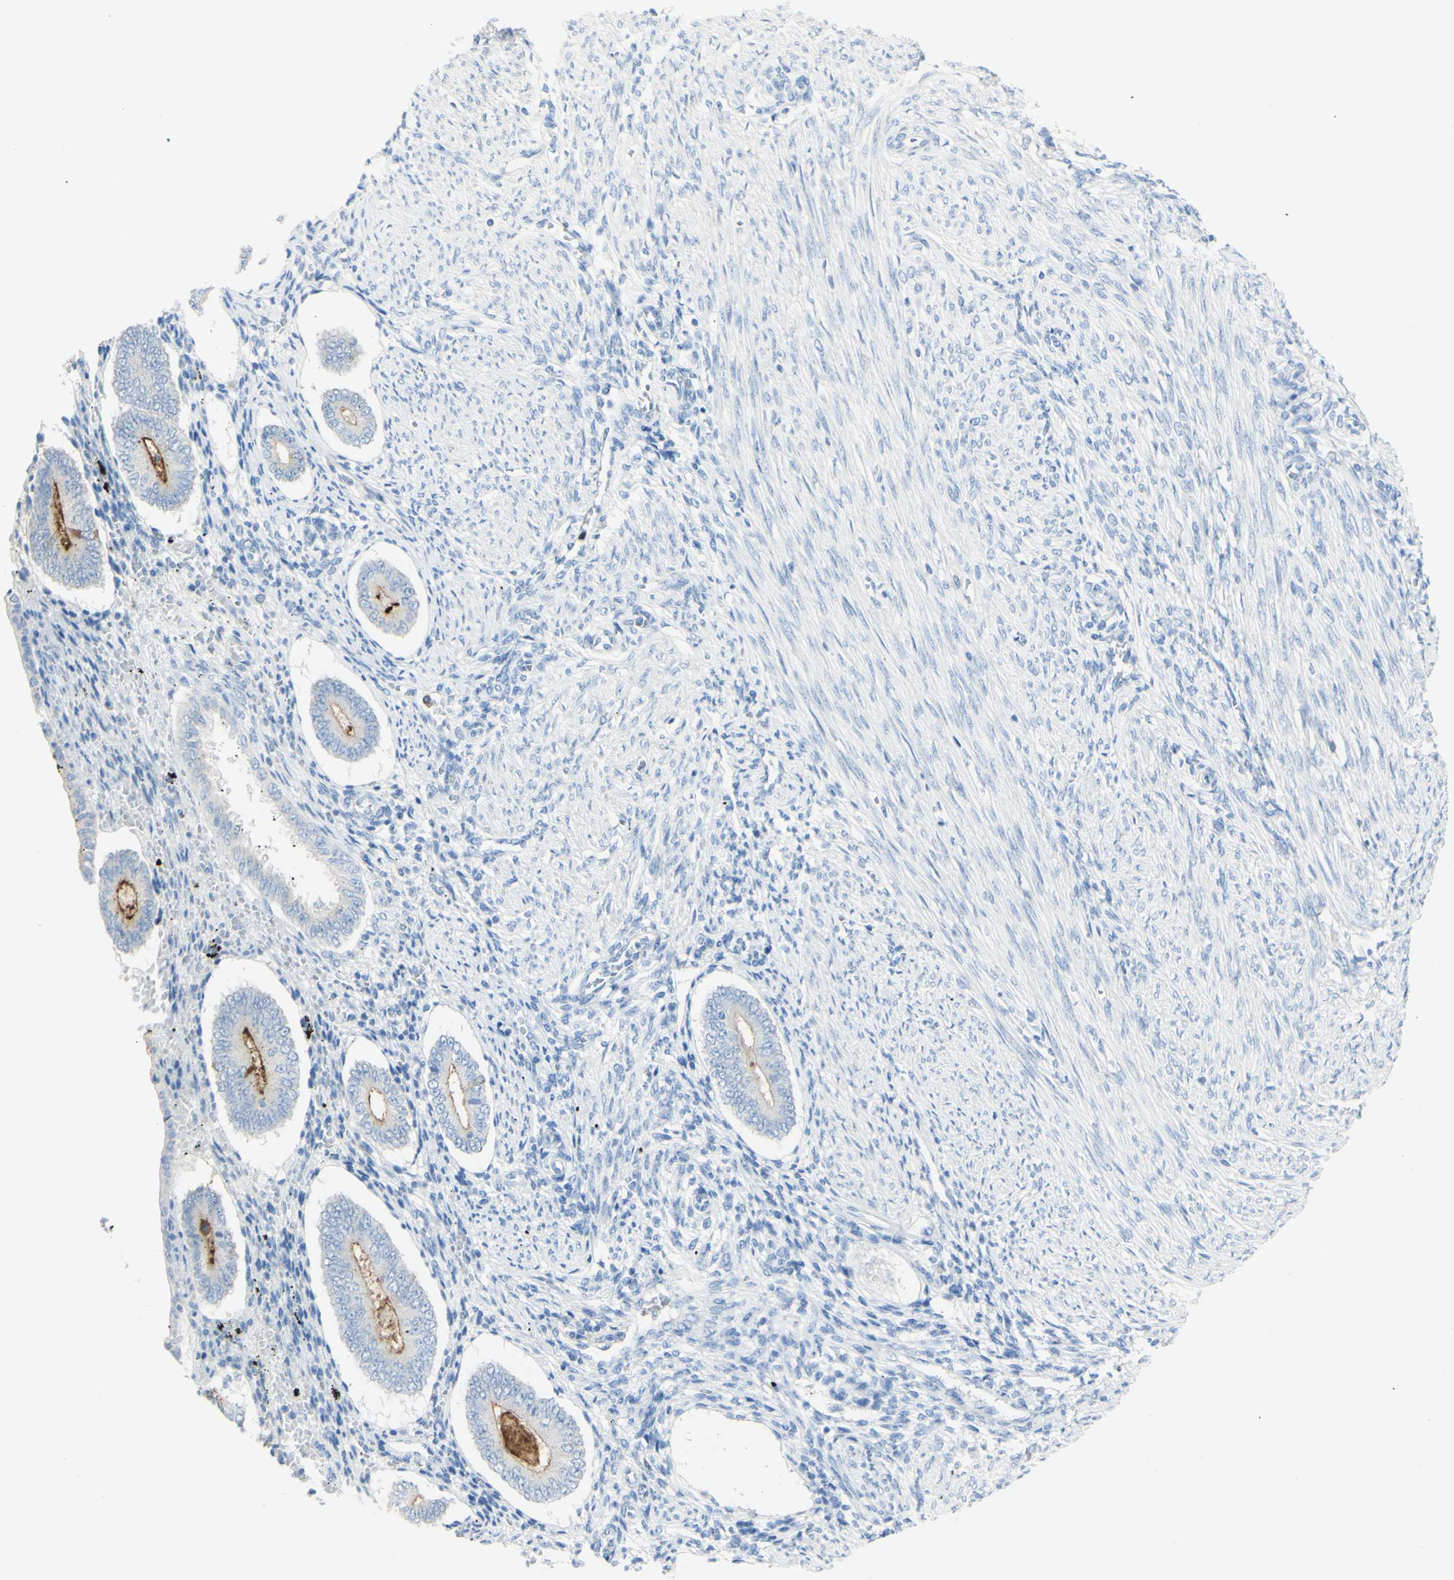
{"staining": {"intensity": "negative", "quantity": "none", "location": "none"}, "tissue": "endometrium", "cell_type": "Cells in endometrial stroma", "image_type": "normal", "snomed": [{"axis": "morphology", "description": "Normal tissue, NOS"}, {"axis": "topography", "description": "Endometrium"}], "caption": "Cells in endometrial stroma show no significant staining in benign endometrium. (DAB (3,3'-diaminobenzidine) immunohistochemistry visualized using brightfield microscopy, high magnification).", "gene": "TSPAN1", "patient": {"sex": "female", "age": 42}}